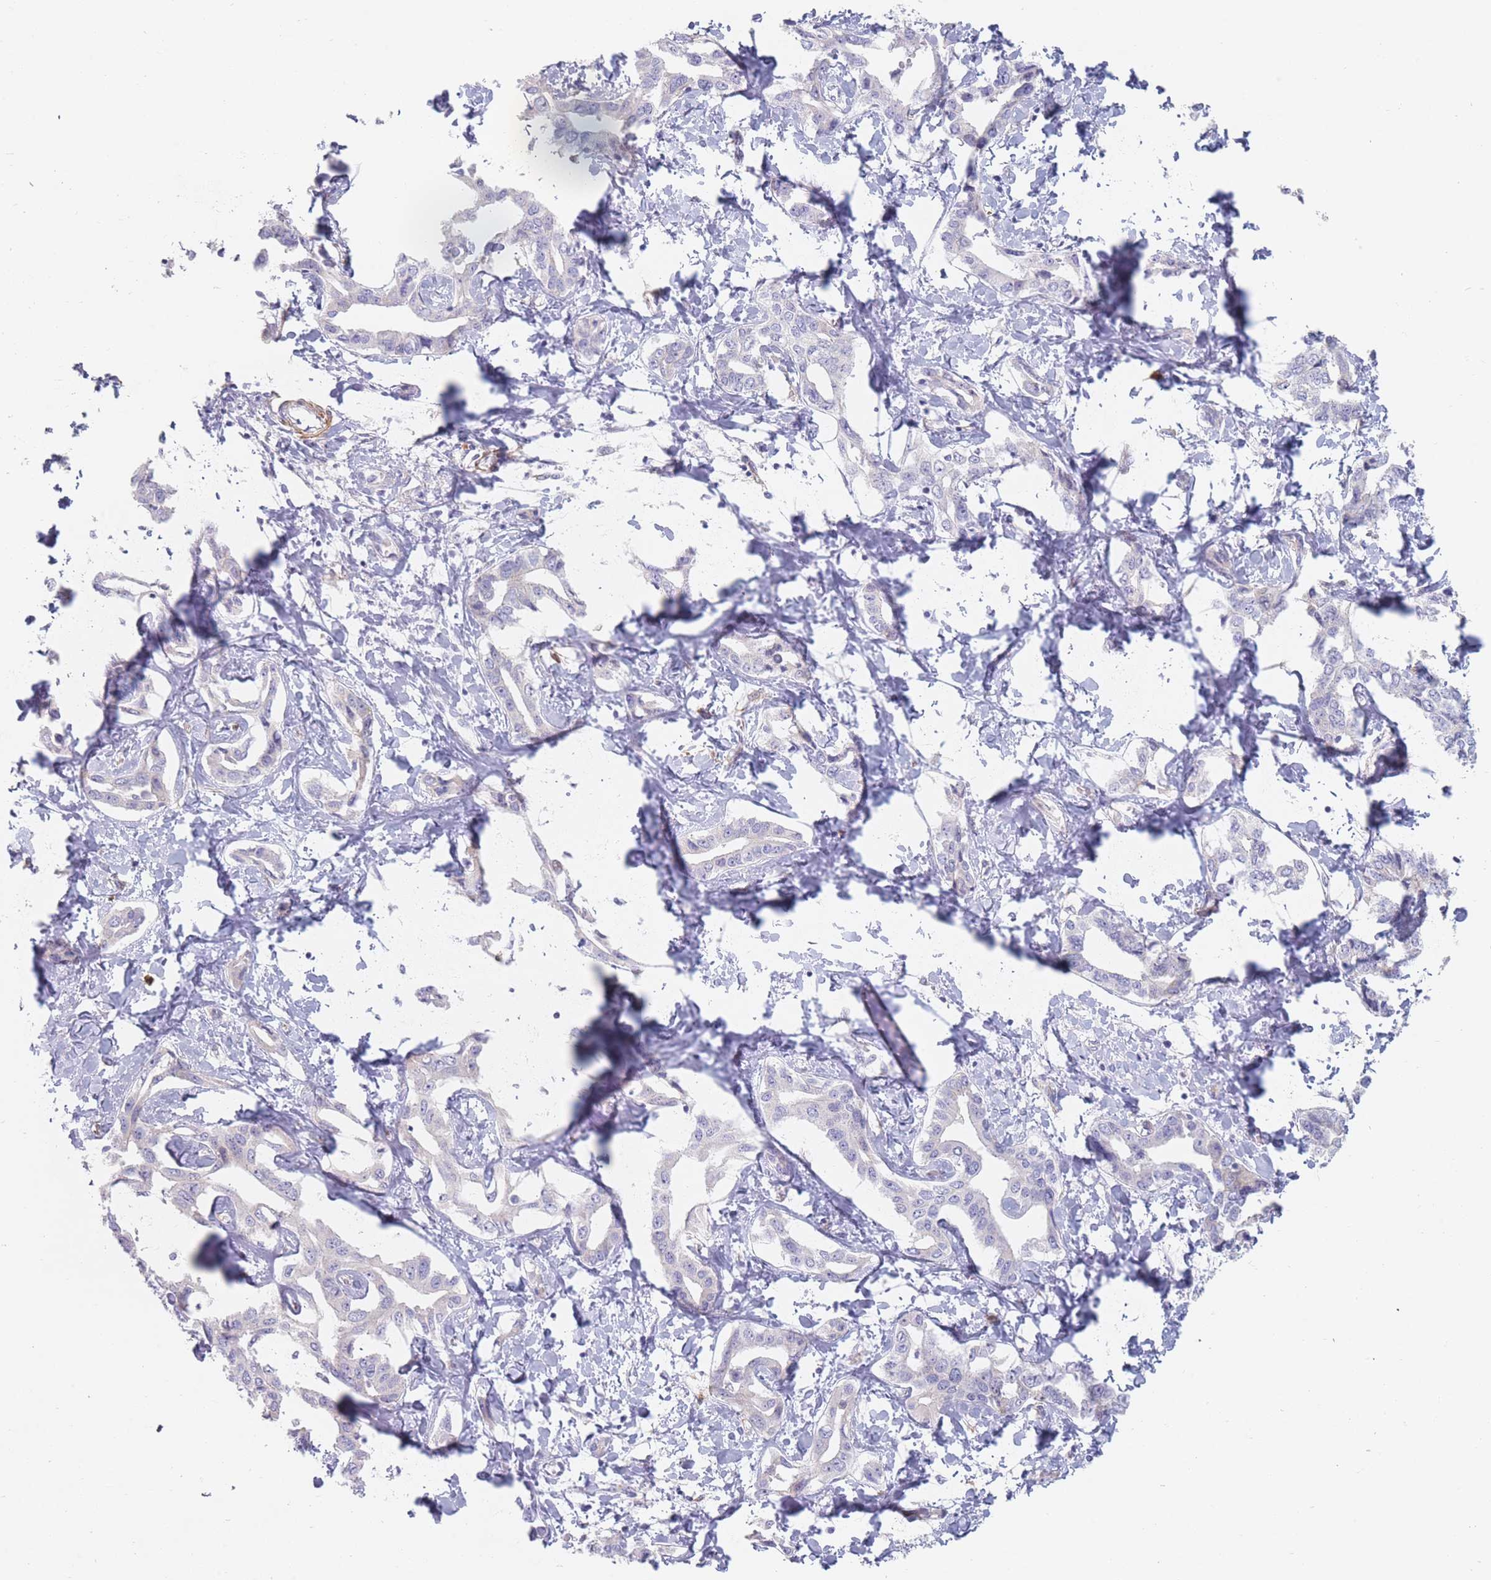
{"staining": {"intensity": "negative", "quantity": "none", "location": "none"}, "tissue": "liver cancer", "cell_type": "Tumor cells", "image_type": "cancer", "snomed": [{"axis": "morphology", "description": "Cholangiocarcinoma"}, {"axis": "topography", "description": "Liver"}], "caption": "Immunohistochemistry (IHC) micrograph of cholangiocarcinoma (liver) stained for a protein (brown), which displays no positivity in tumor cells.", "gene": "ERBIN", "patient": {"sex": "male", "age": 59}}